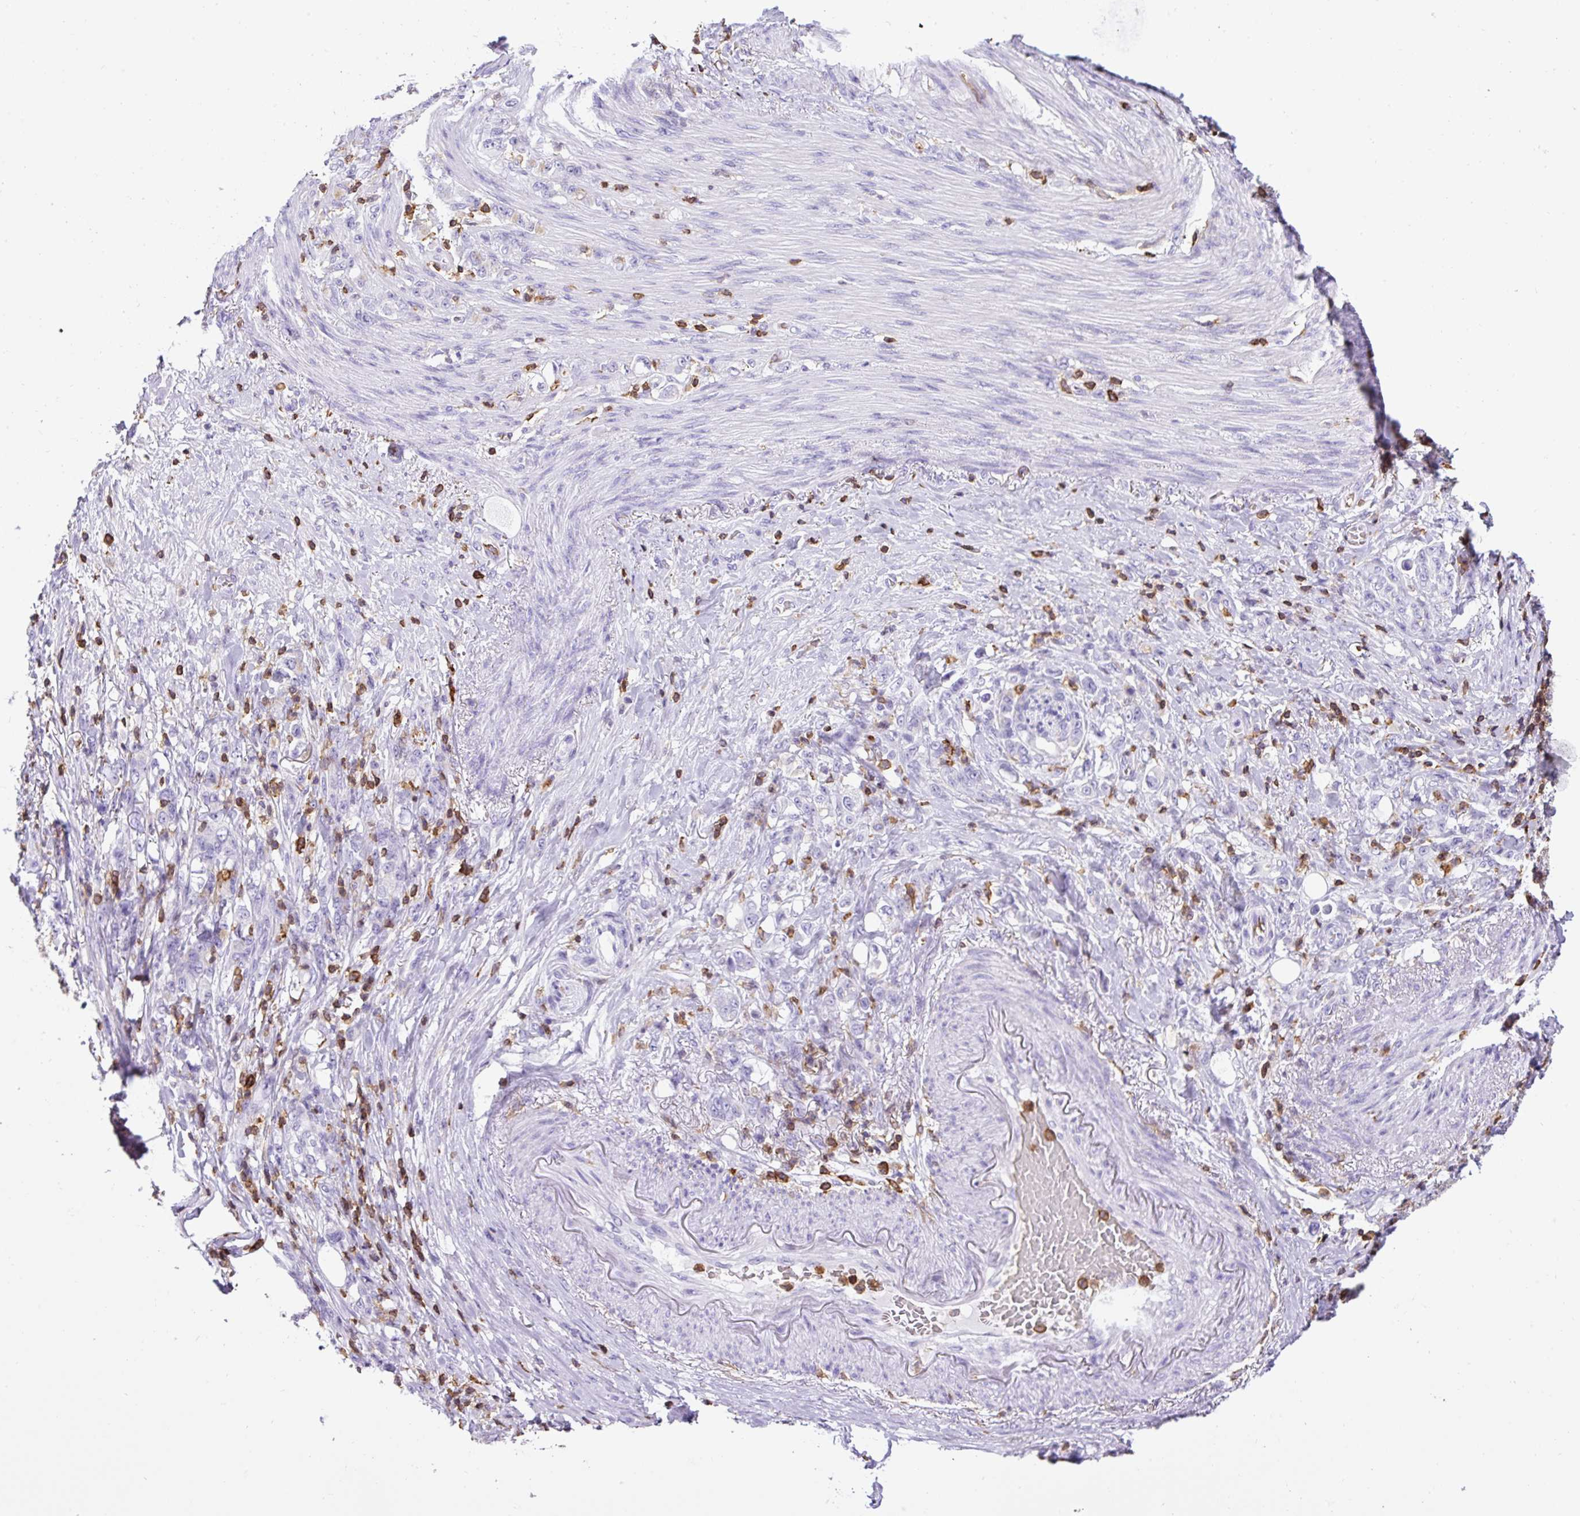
{"staining": {"intensity": "negative", "quantity": "none", "location": "none"}, "tissue": "stomach cancer", "cell_type": "Tumor cells", "image_type": "cancer", "snomed": [{"axis": "morphology", "description": "Adenocarcinoma, NOS"}, {"axis": "topography", "description": "Stomach"}], "caption": "This histopathology image is of adenocarcinoma (stomach) stained with IHC to label a protein in brown with the nuclei are counter-stained blue. There is no expression in tumor cells.", "gene": "FAM228B", "patient": {"sex": "female", "age": 79}}